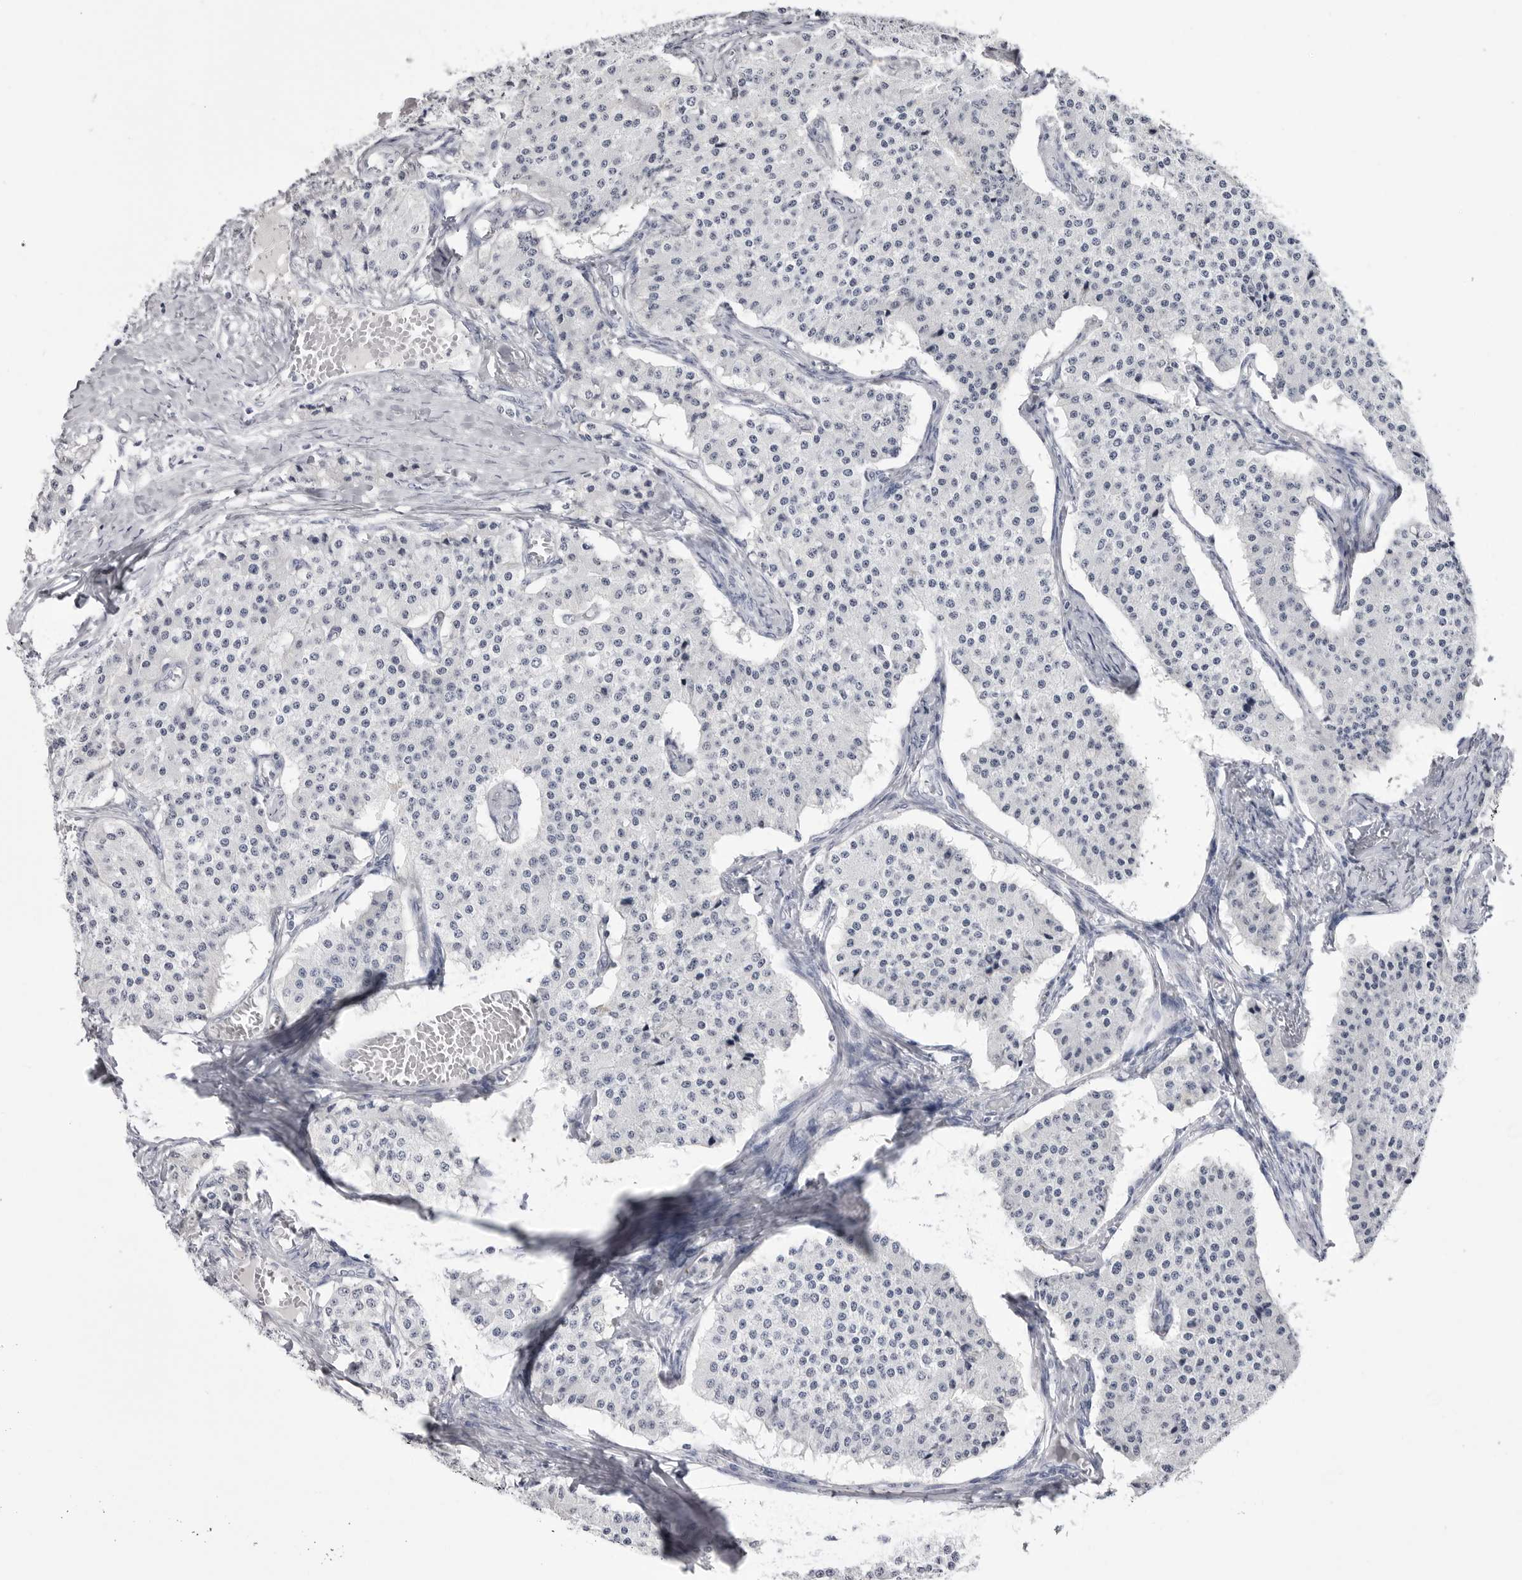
{"staining": {"intensity": "negative", "quantity": "none", "location": "none"}, "tissue": "carcinoid", "cell_type": "Tumor cells", "image_type": "cancer", "snomed": [{"axis": "morphology", "description": "Carcinoid, malignant, NOS"}, {"axis": "topography", "description": "Colon"}], "caption": "Immunohistochemical staining of malignant carcinoid shows no significant staining in tumor cells.", "gene": "COL26A1", "patient": {"sex": "female", "age": 52}}